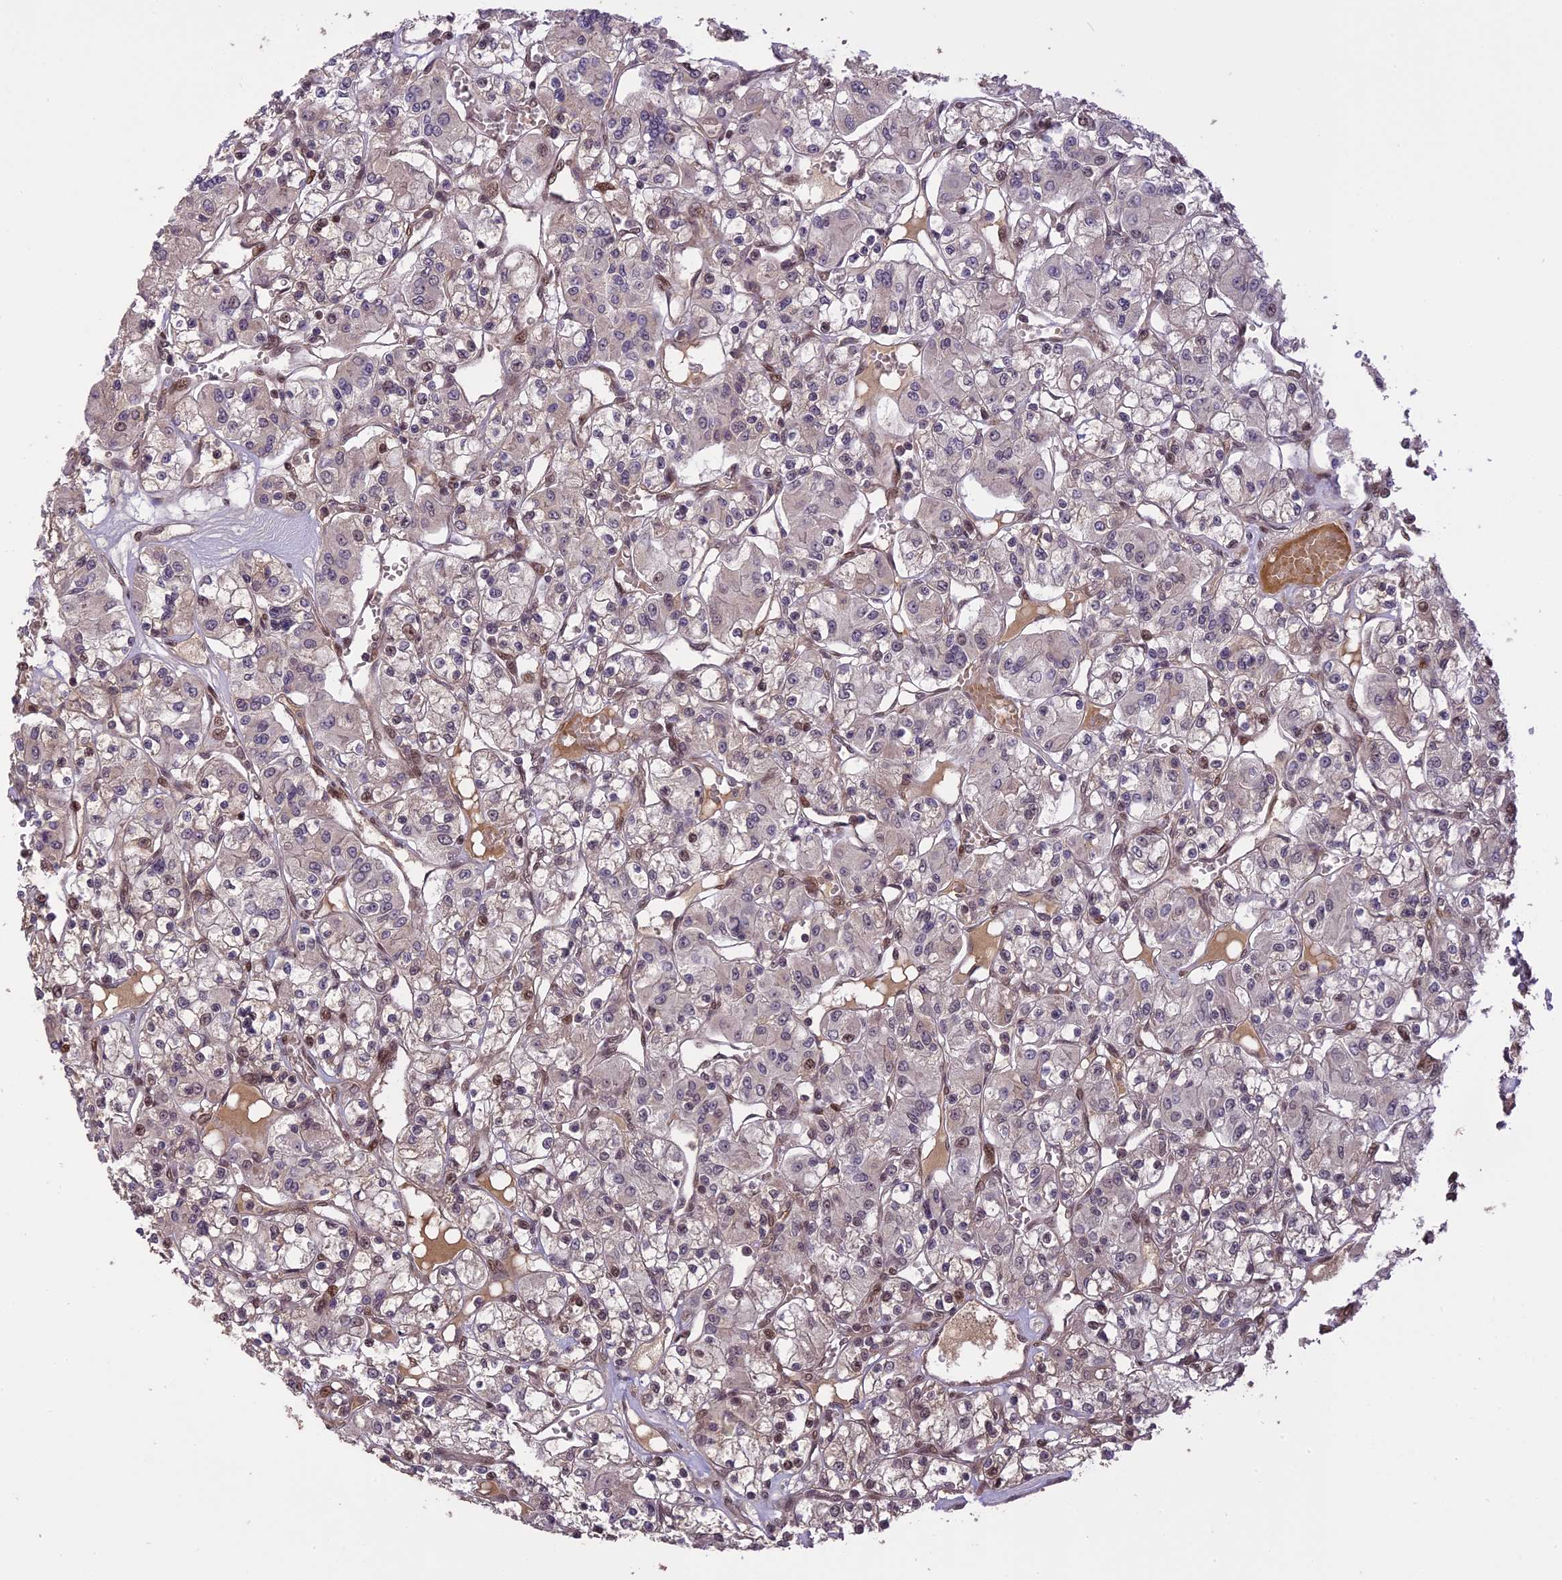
{"staining": {"intensity": "weak", "quantity": "<25%", "location": "nuclear"}, "tissue": "renal cancer", "cell_type": "Tumor cells", "image_type": "cancer", "snomed": [{"axis": "morphology", "description": "Adenocarcinoma, NOS"}, {"axis": "topography", "description": "Kidney"}], "caption": "DAB immunohistochemical staining of renal adenocarcinoma shows no significant expression in tumor cells.", "gene": "PRELID2", "patient": {"sex": "female", "age": 59}}